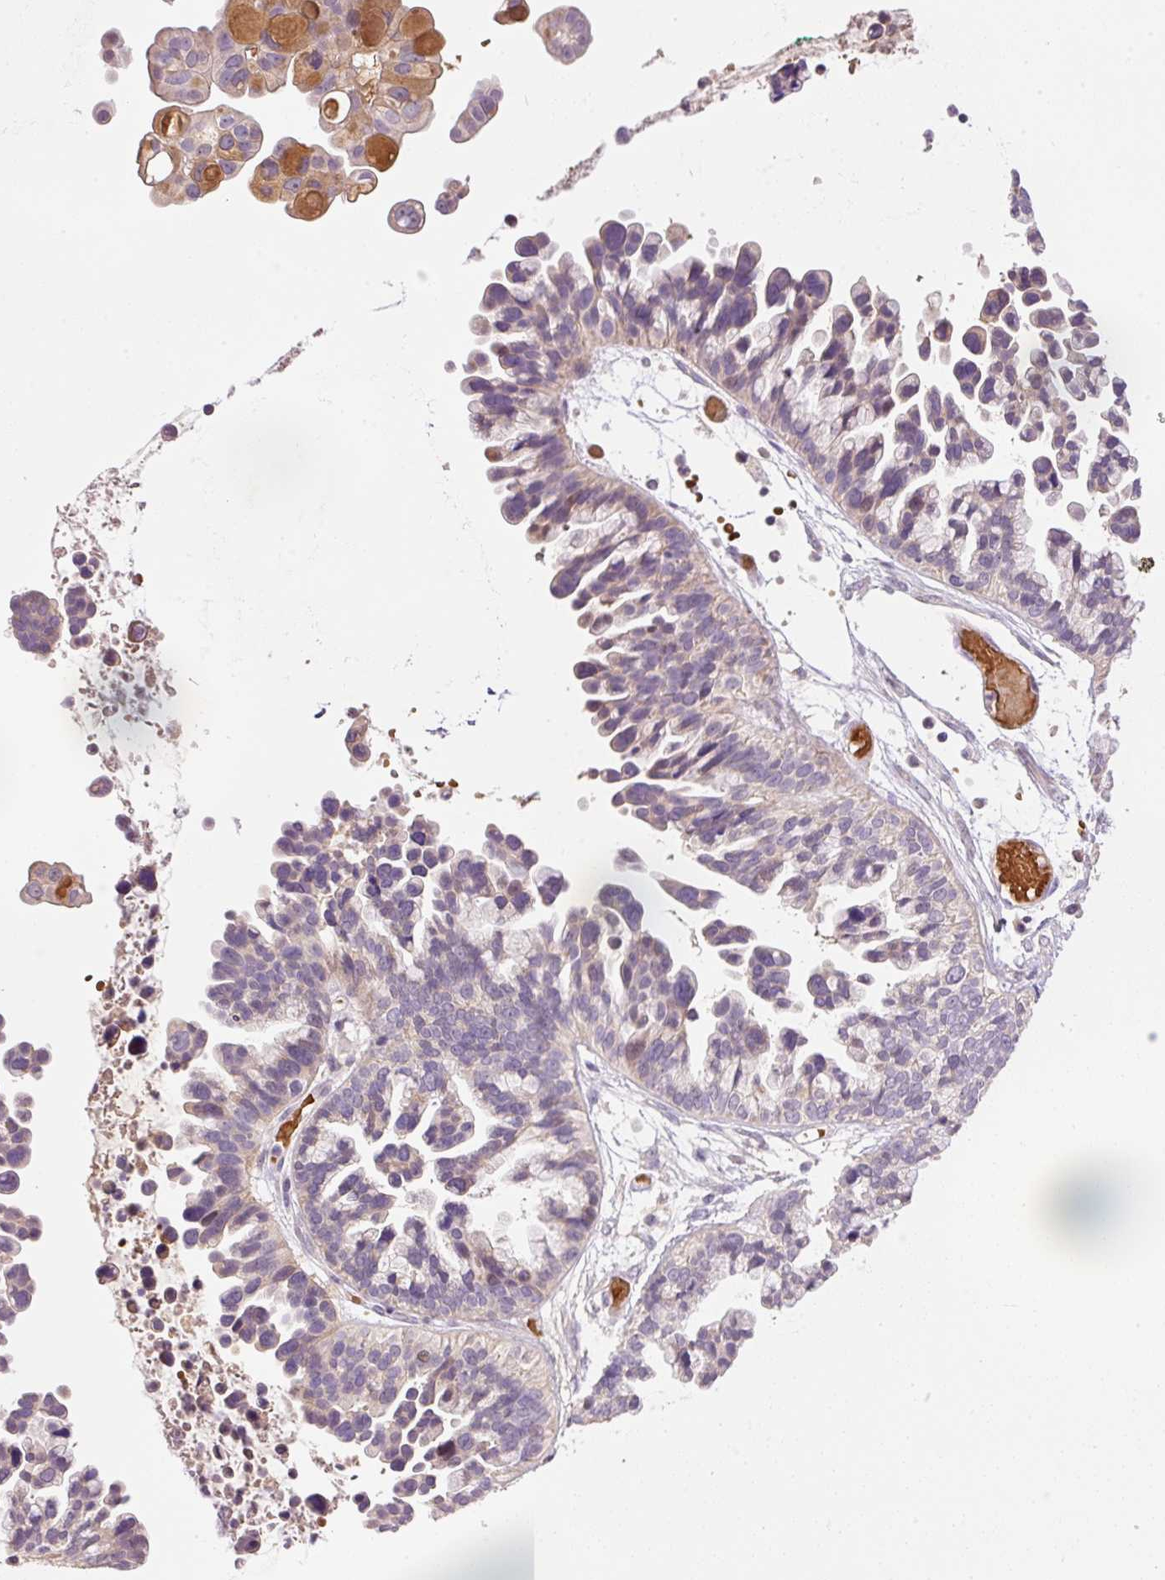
{"staining": {"intensity": "moderate", "quantity": "<25%", "location": "cytoplasmic/membranous"}, "tissue": "ovarian cancer", "cell_type": "Tumor cells", "image_type": "cancer", "snomed": [{"axis": "morphology", "description": "Cystadenocarcinoma, serous, NOS"}, {"axis": "topography", "description": "Ovary"}], "caption": "DAB immunohistochemical staining of human ovarian cancer (serous cystadenocarcinoma) demonstrates moderate cytoplasmic/membranous protein positivity in approximately <25% of tumor cells. (Brightfield microscopy of DAB IHC at high magnification).", "gene": "CMTM8", "patient": {"sex": "female", "age": 56}}